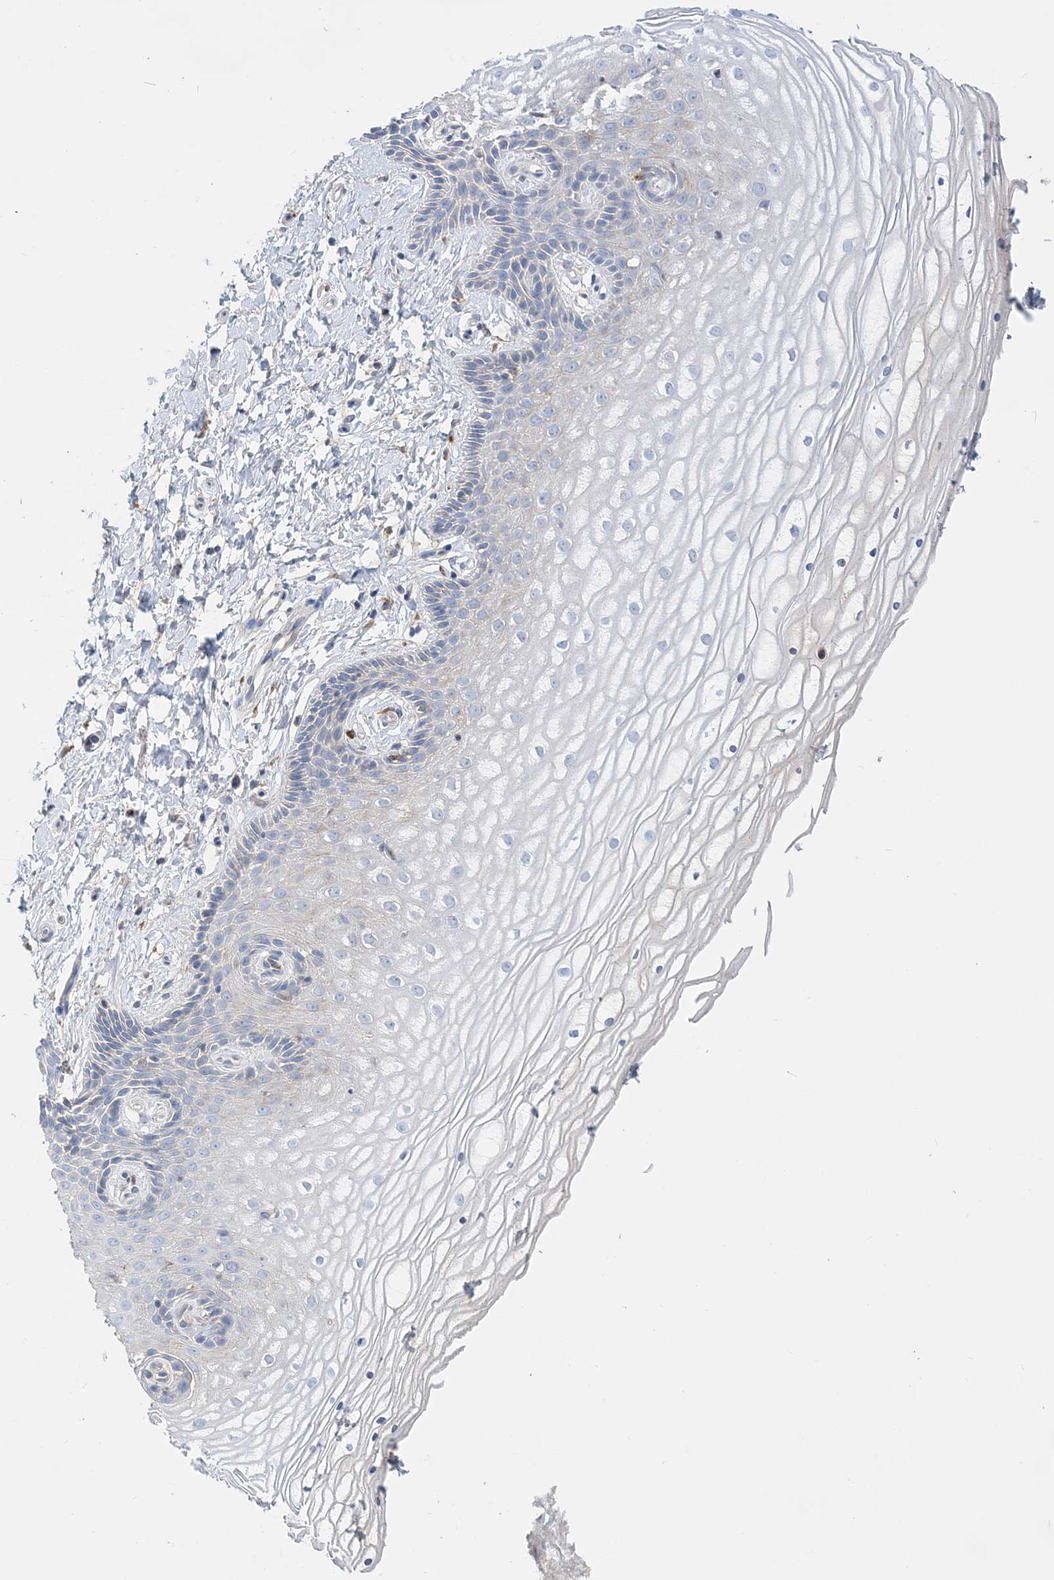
{"staining": {"intensity": "negative", "quantity": "none", "location": "none"}, "tissue": "vagina", "cell_type": "Squamous epithelial cells", "image_type": "normal", "snomed": [{"axis": "morphology", "description": "Normal tissue, NOS"}, {"axis": "topography", "description": "Vagina"}, {"axis": "topography", "description": "Cervix"}], "caption": "Vagina stained for a protein using immunohistochemistry reveals no expression squamous epithelial cells.", "gene": "GRINA", "patient": {"sex": "female", "age": 40}}